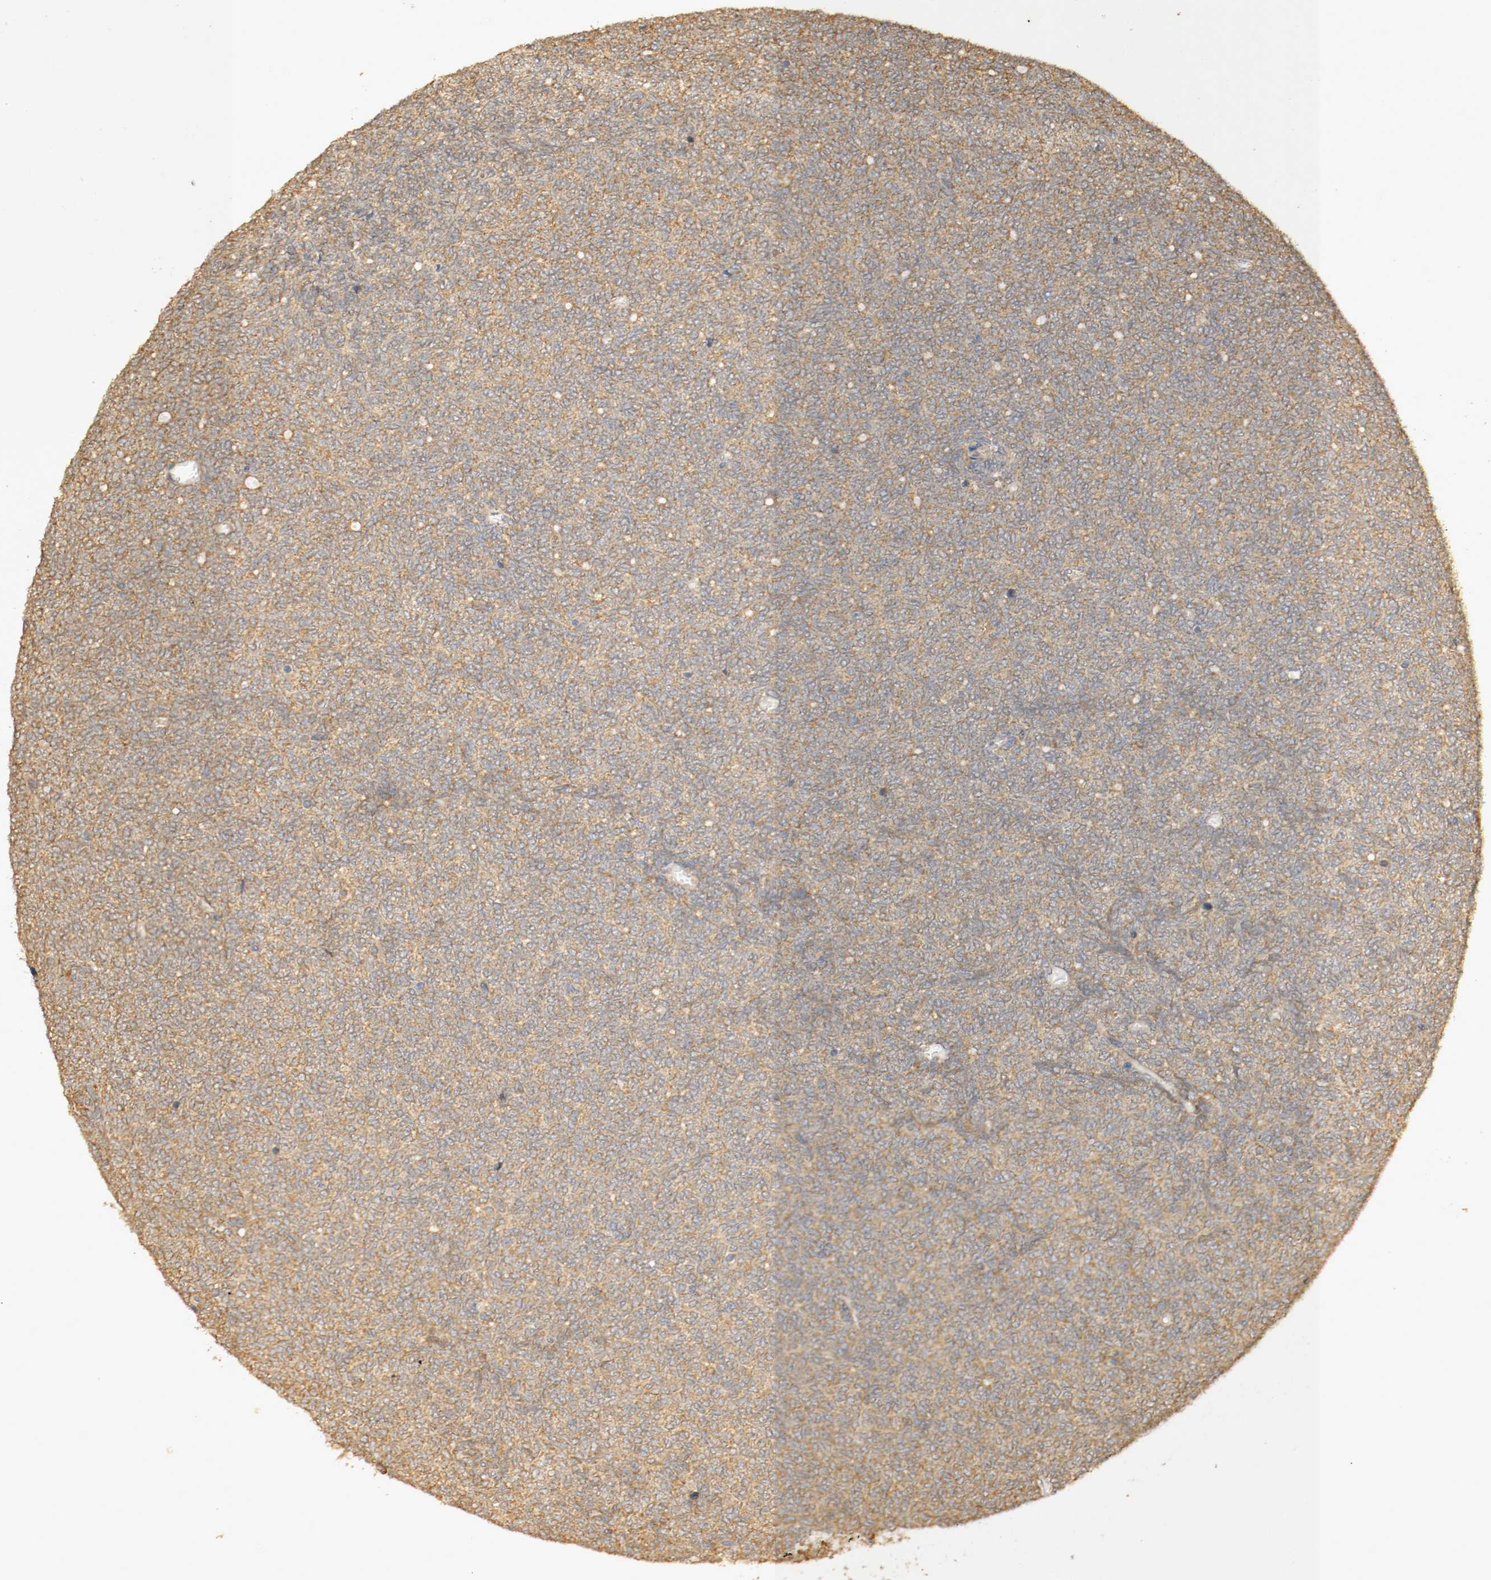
{"staining": {"intensity": "moderate", "quantity": ">75%", "location": "cytoplasmic/membranous"}, "tissue": "renal cancer", "cell_type": "Tumor cells", "image_type": "cancer", "snomed": [{"axis": "morphology", "description": "Neoplasm, malignant, NOS"}, {"axis": "topography", "description": "Kidney"}], "caption": "IHC micrograph of renal cancer stained for a protein (brown), which demonstrates medium levels of moderate cytoplasmic/membranous positivity in about >75% of tumor cells.", "gene": "VEZT", "patient": {"sex": "male", "age": 28}}